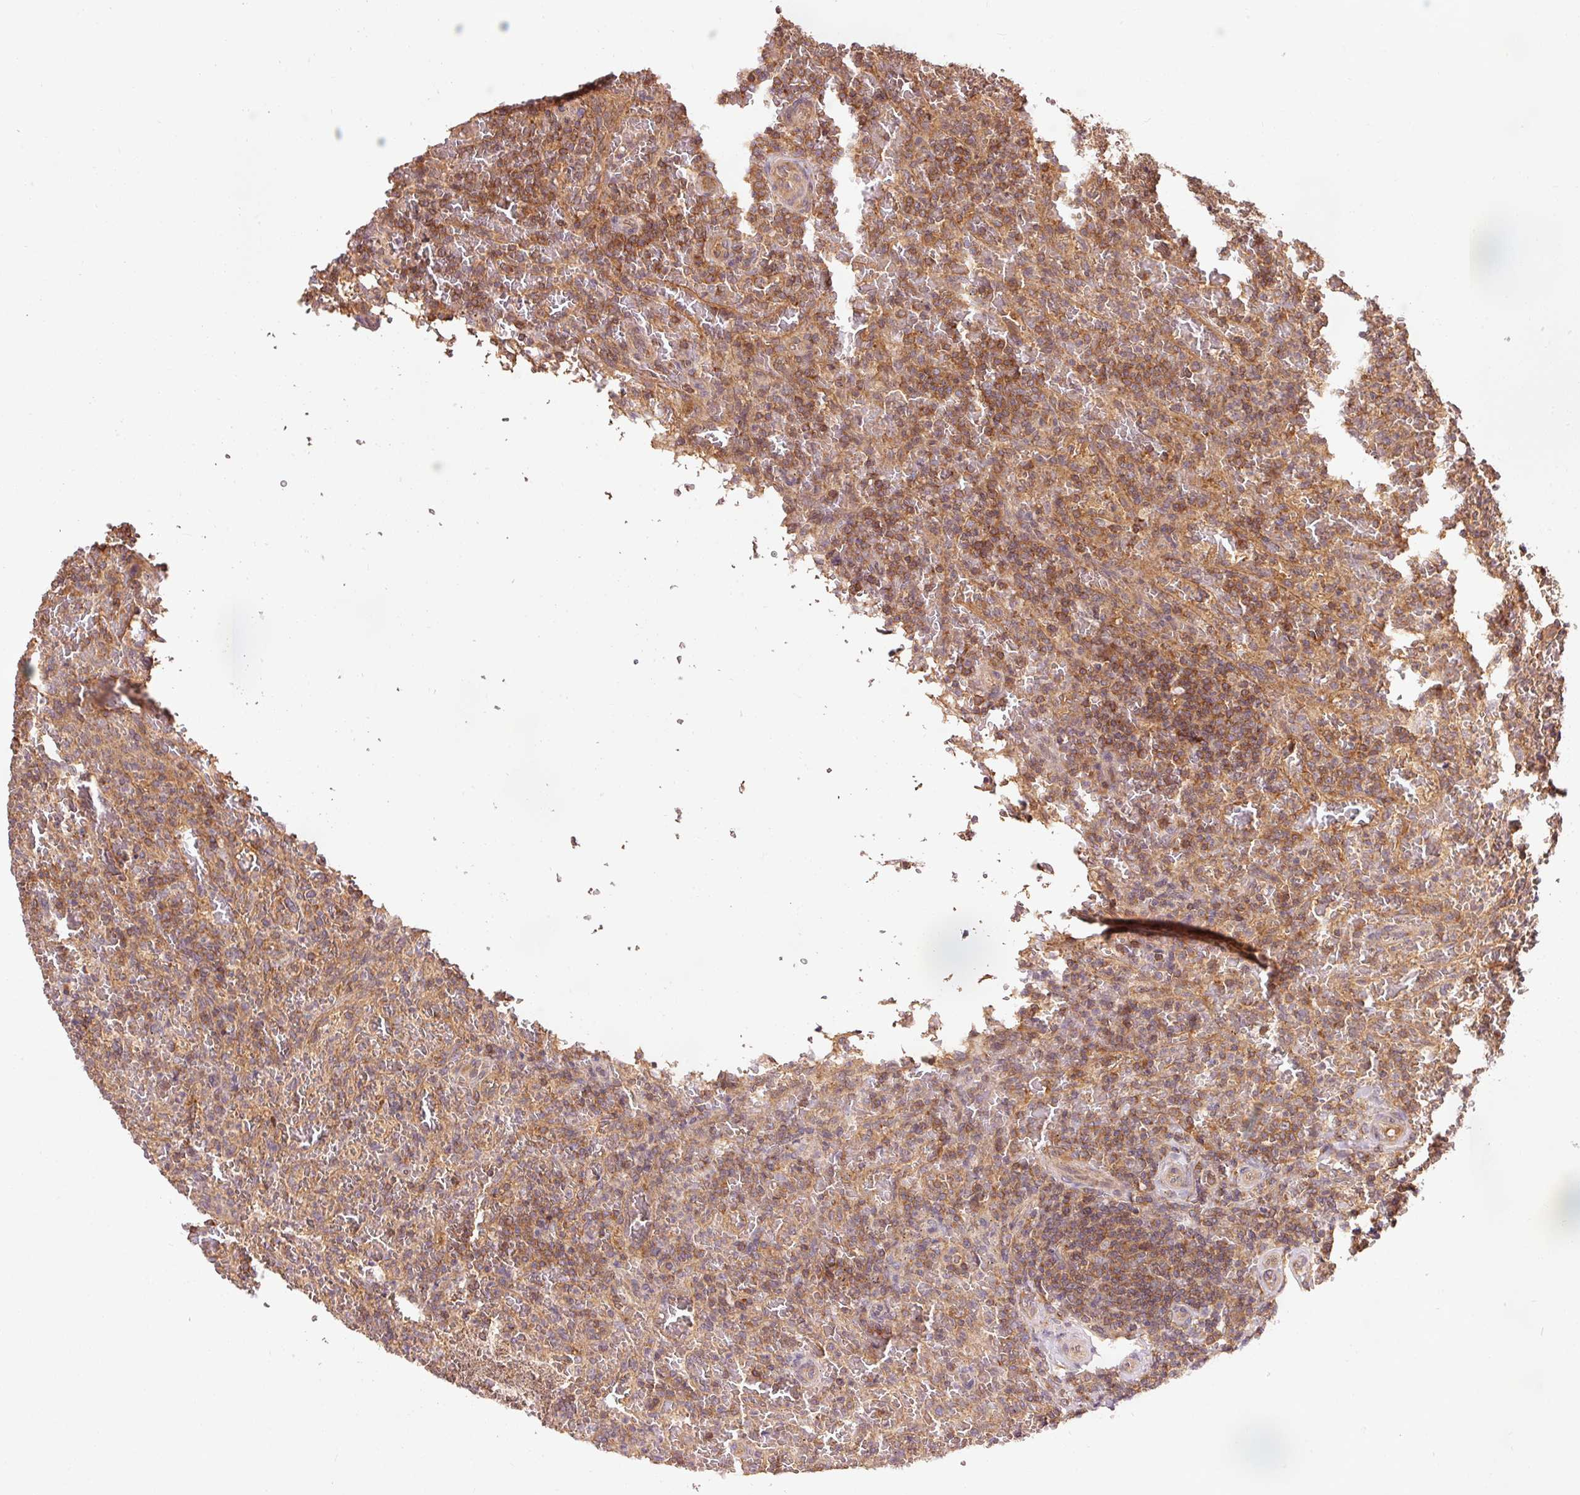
{"staining": {"intensity": "moderate", "quantity": ">75%", "location": "cytoplasmic/membranous"}, "tissue": "lymphoma", "cell_type": "Tumor cells", "image_type": "cancer", "snomed": [{"axis": "morphology", "description": "Malignant lymphoma, non-Hodgkin's type, Low grade"}, {"axis": "topography", "description": "Spleen"}], "caption": "Human lymphoma stained with a brown dye exhibits moderate cytoplasmic/membranous positive expression in approximately >75% of tumor cells.", "gene": "PDAP1", "patient": {"sex": "female", "age": 64}}